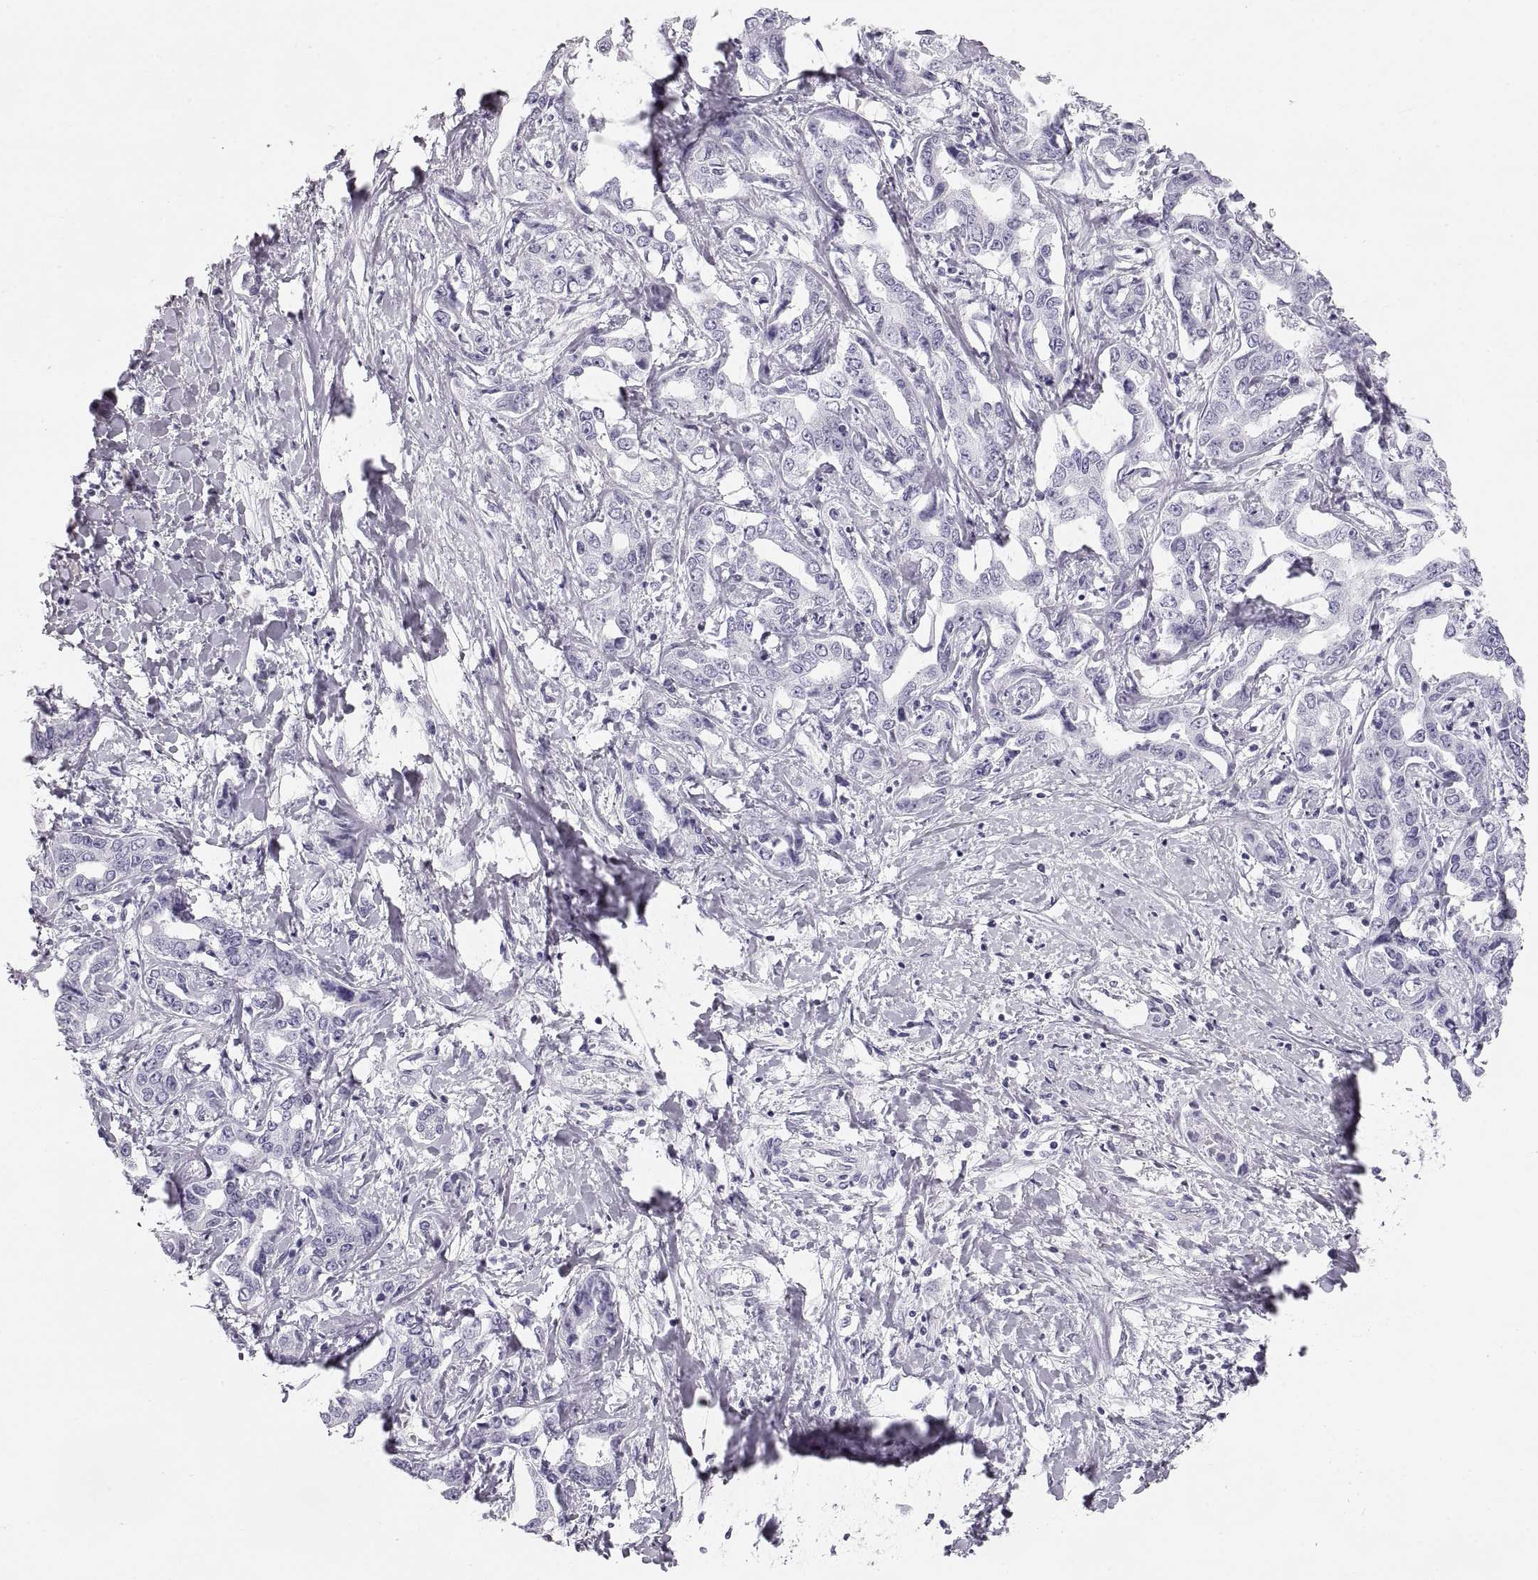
{"staining": {"intensity": "negative", "quantity": "none", "location": "none"}, "tissue": "liver cancer", "cell_type": "Tumor cells", "image_type": "cancer", "snomed": [{"axis": "morphology", "description": "Cholangiocarcinoma"}, {"axis": "topography", "description": "Liver"}], "caption": "Tumor cells show no significant expression in liver cholangiocarcinoma. (Stains: DAB (3,3'-diaminobenzidine) immunohistochemistry (IHC) with hematoxylin counter stain, Microscopy: brightfield microscopy at high magnification).", "gene": "CRYAA", "patient": {"sex": "male", "age": 59}}